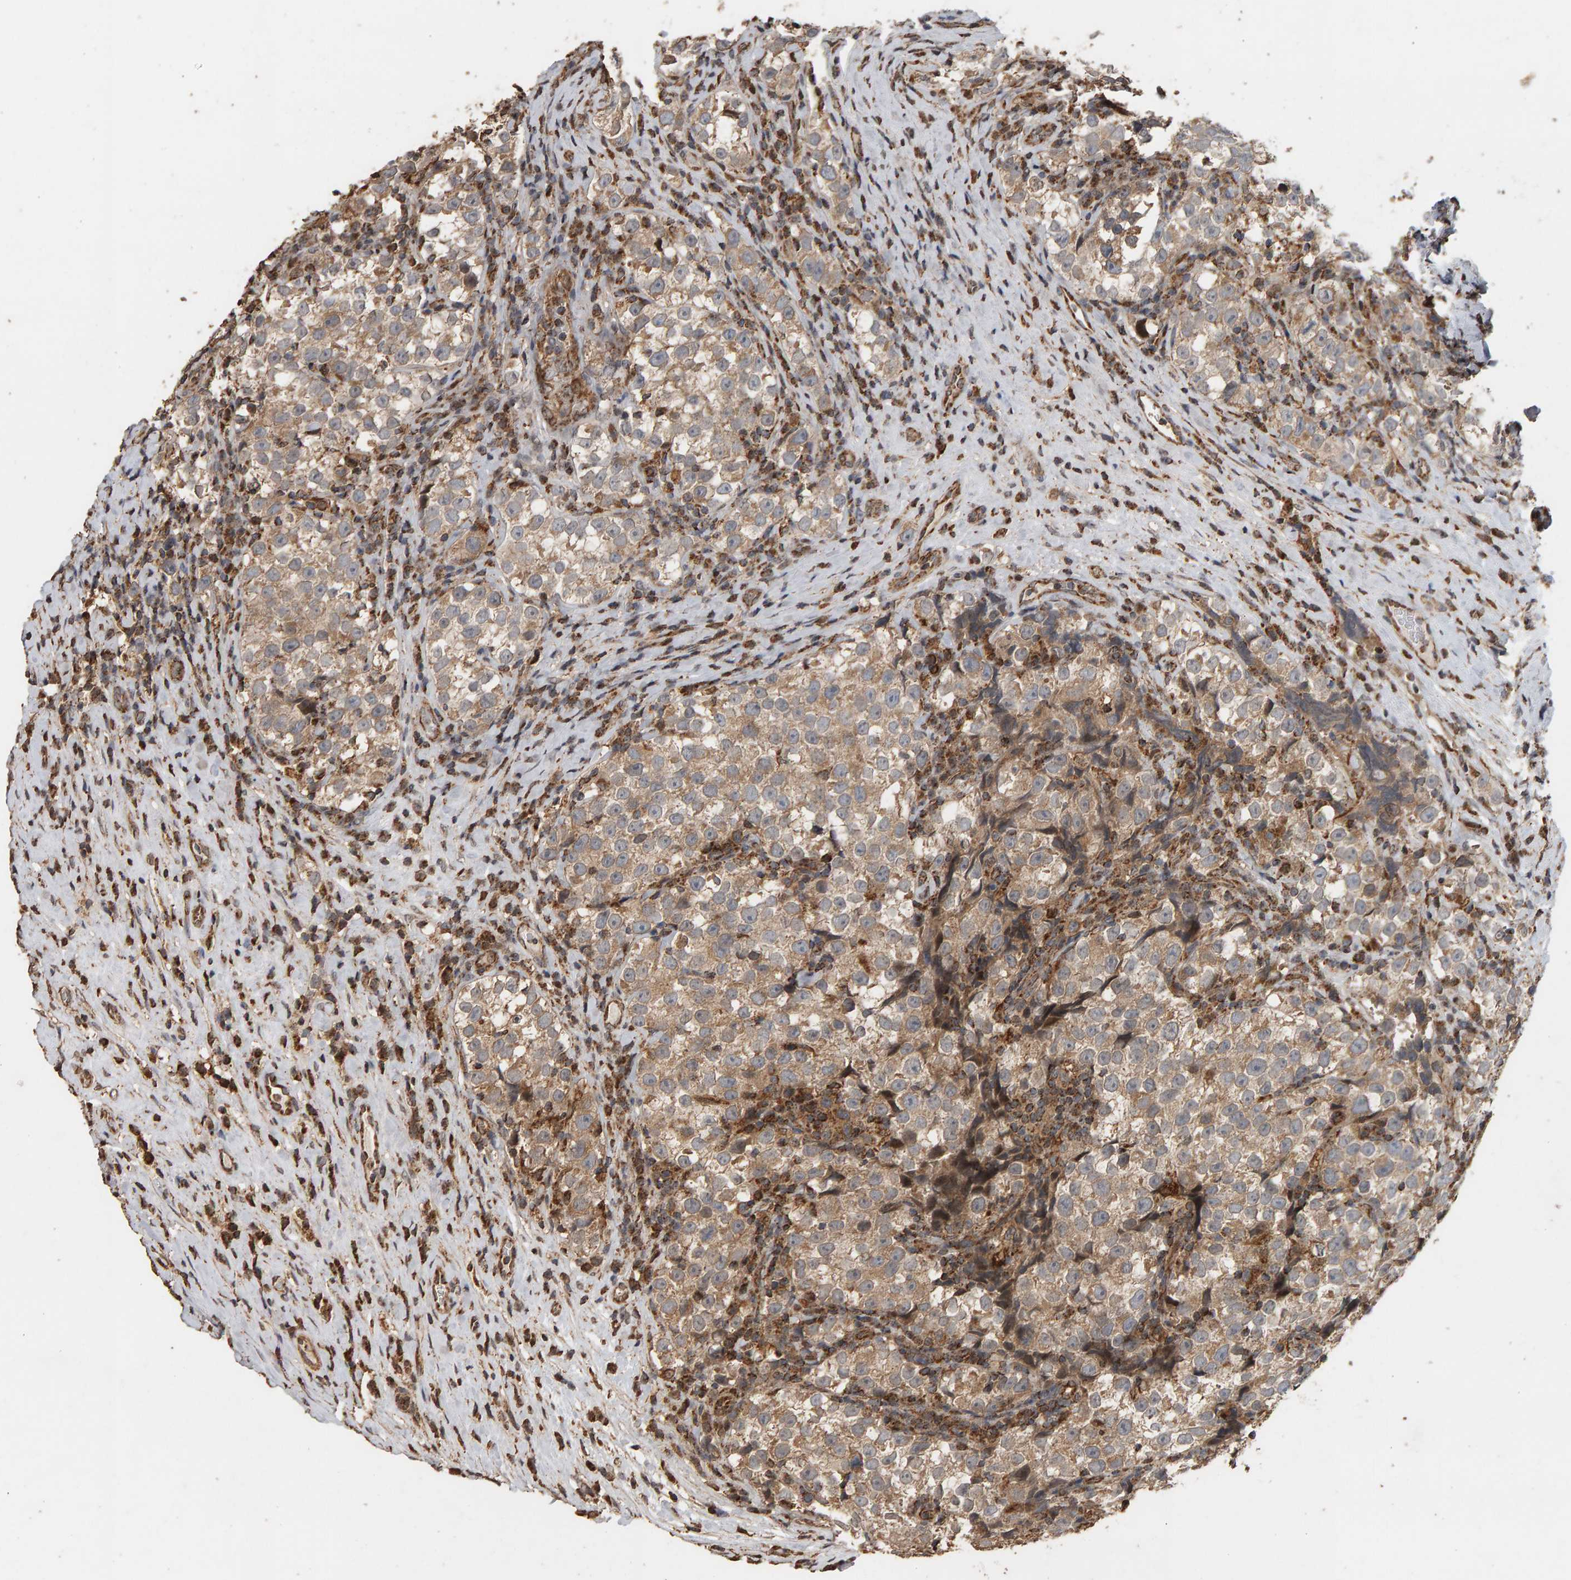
{"staining": {"intensity": "moderate", "quantity": ">75%", "location": "cytoplasmic/membranous"}, "tissue": "testis cancer", "cell_type": "Tumor cells", "image_type": "cancer", "snomed": [{"axis": "morphology", "description": "Normal tissue, NOS"}, {"axis": "morphology", "description": "Seminoma, NOS"}, {"axis": "topography", "description": "Testis"}], "caption": "Human seminoma (testis) stained with a brown dye shows moderate cytoplasmic/membranous positive positivity in about >75% of tumor cells.", "gene": "GSTK1", "patient": {"sex": "male", "age": 43}}